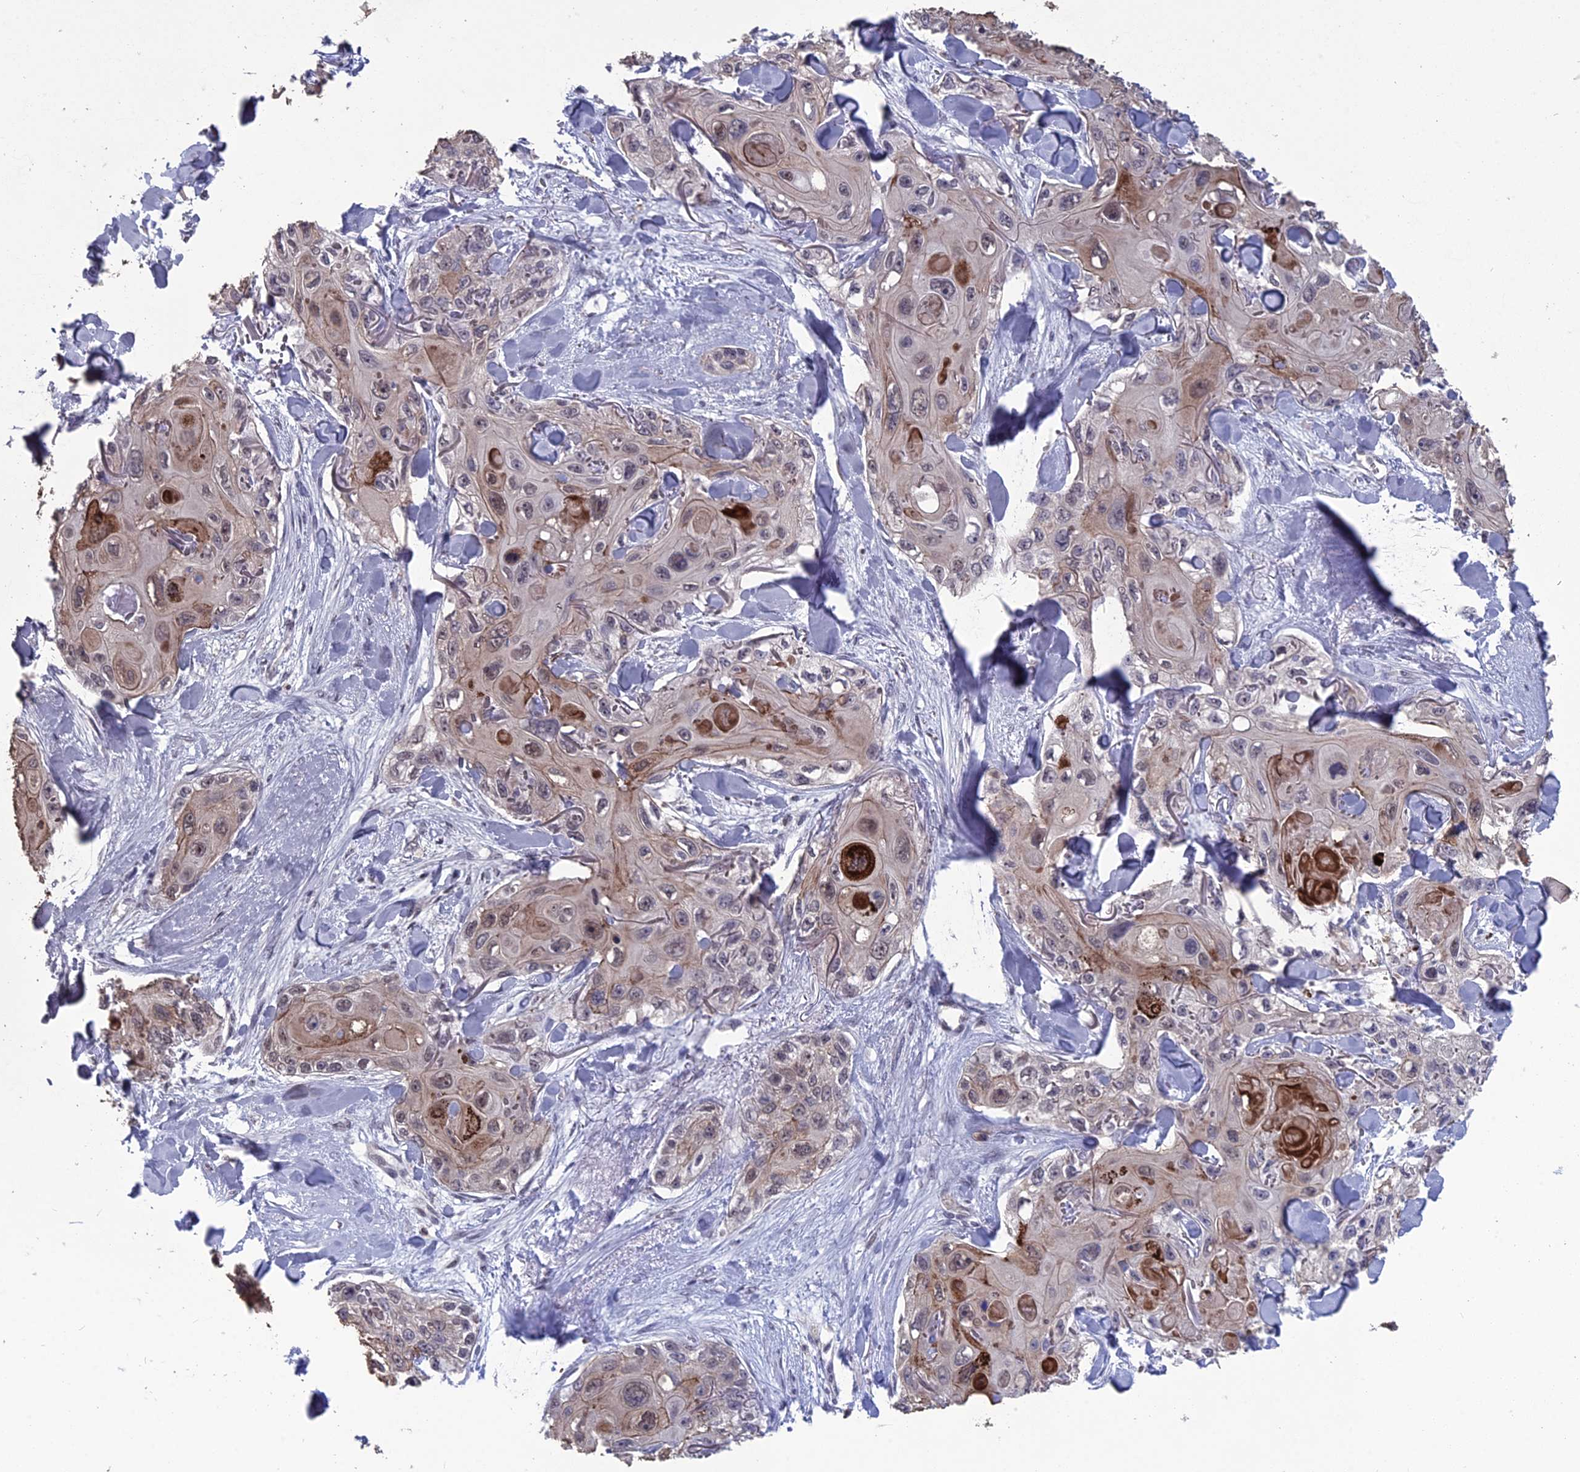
{"staining": {"intensity": "moderate", "quantity": "25%-75%", "location": "cytoplasmic/membranous,nuclear"}, "tissue": "skin cancer", "cell_type": "Tumor cells", "image_type": "cancer", "snomed": [{"axis": "morphology", "description": "Normal tissue, NOS"}, {"axis": "morphology", "description": "Squamous cell carcinoma, NOS"}, {"axis": "topography", "description": "Skin"}], "caption": "DAB (3,3'-diaminobenzidine) immunohistochemical staining of human skin cancer reveals moderate cytoplasmic/membranous and nuclear protein positivity in about 25%-75% of tumor cells. (DAB = brown stain, brightfield microscopy at high magnification).", "gene": "MT-CO3", "patient": {"sex": "male", "age": 72}}